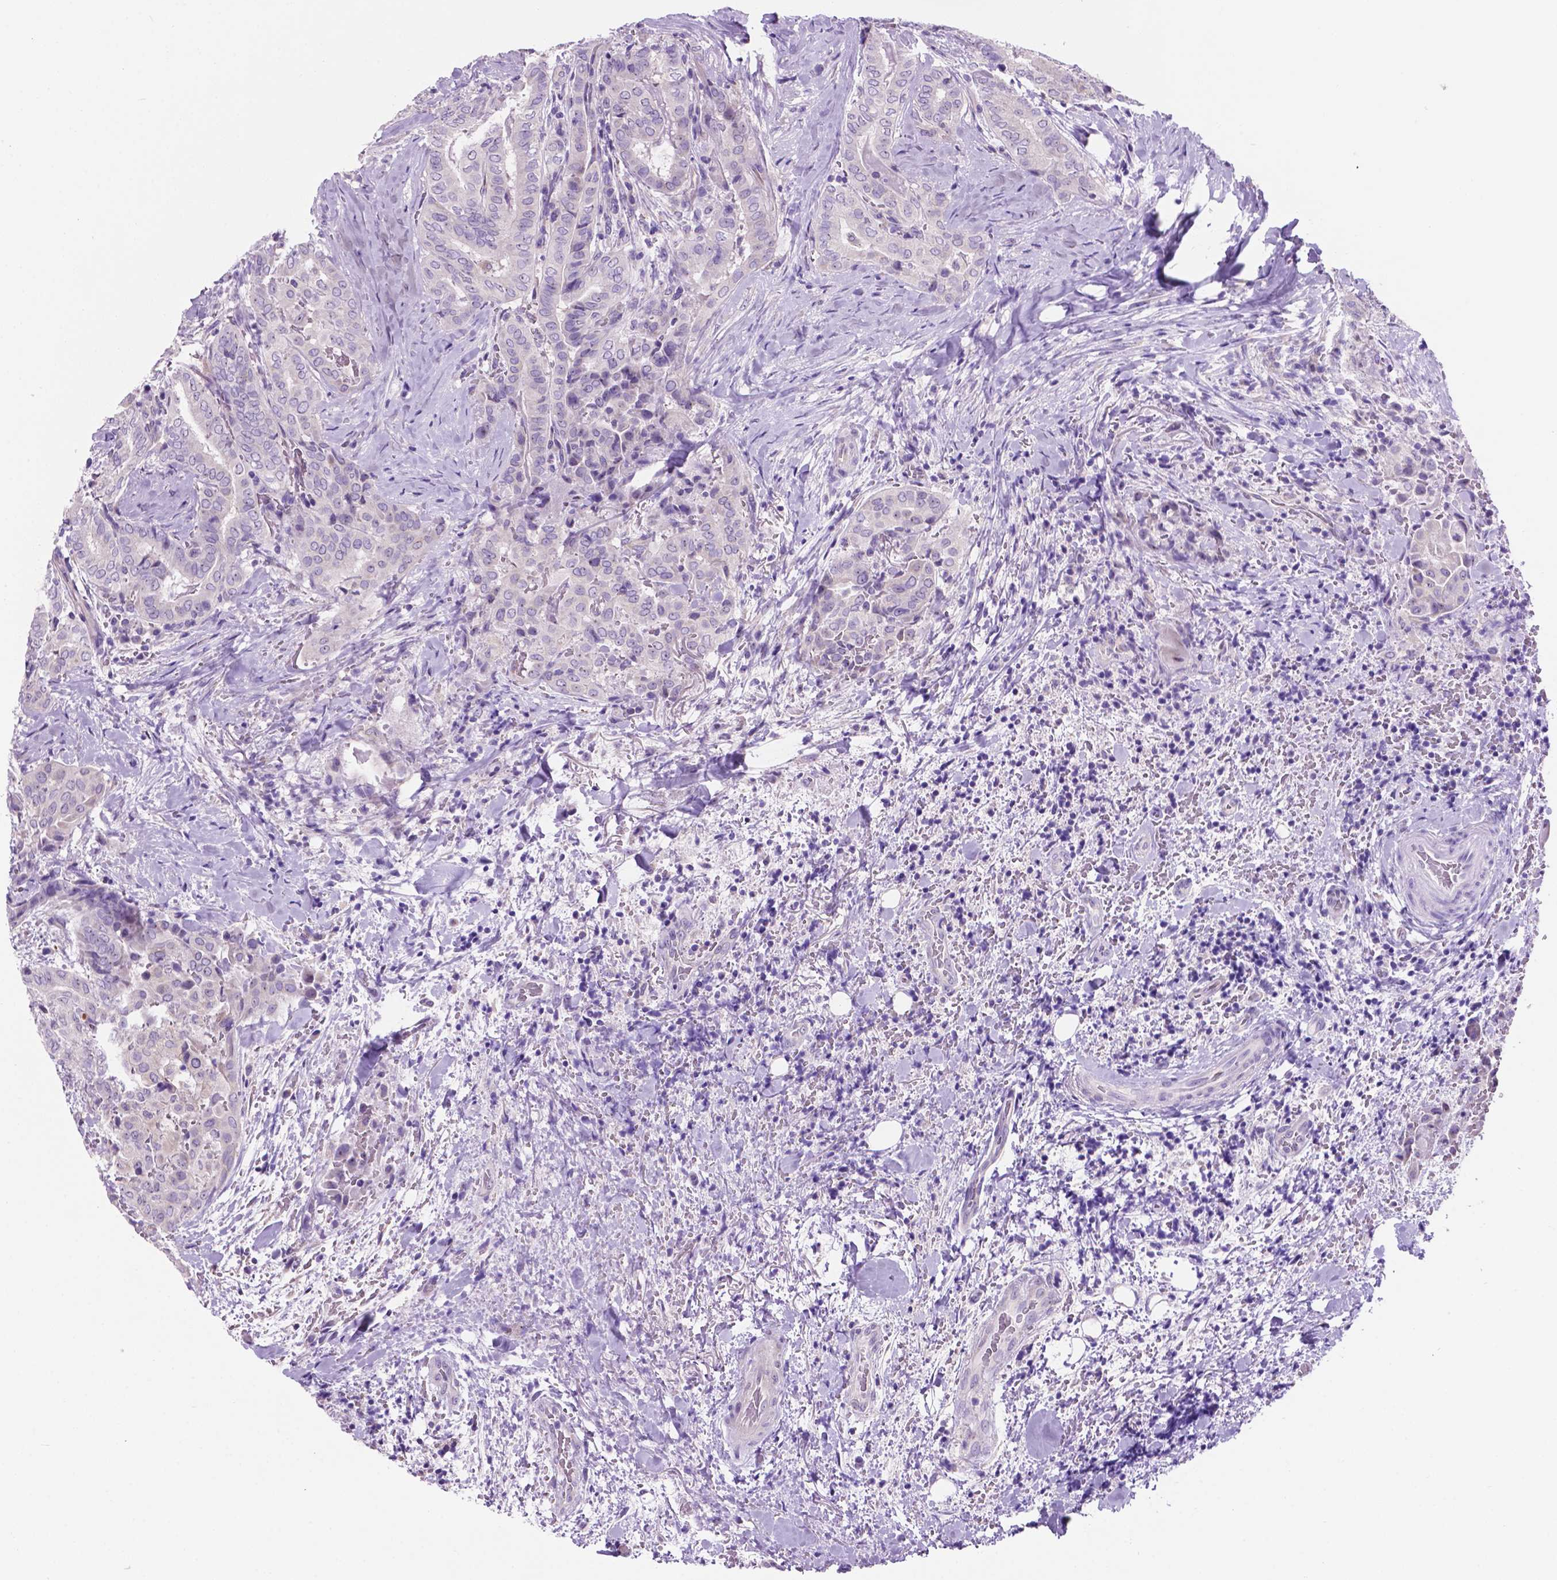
{"staining": {"intensity": "negative", "quantity": "none", "location": "none"}, "tissue": "thyroid cancer", "cell_type": "Tumor cells", "image_type": "cancer", "snomed": [{"axis": "morphology", "description": "Papillary adenocarcinoma, NOS"}, {"axis": "topography", "description": "Thyroid gland"}], "caption": "Protein analysis of papillary adenocarcinoma (thyroid) shows no significant expression in tumor cells.", "gene": "SPDYA", "patient": {"sex": "female", "age": 61}}